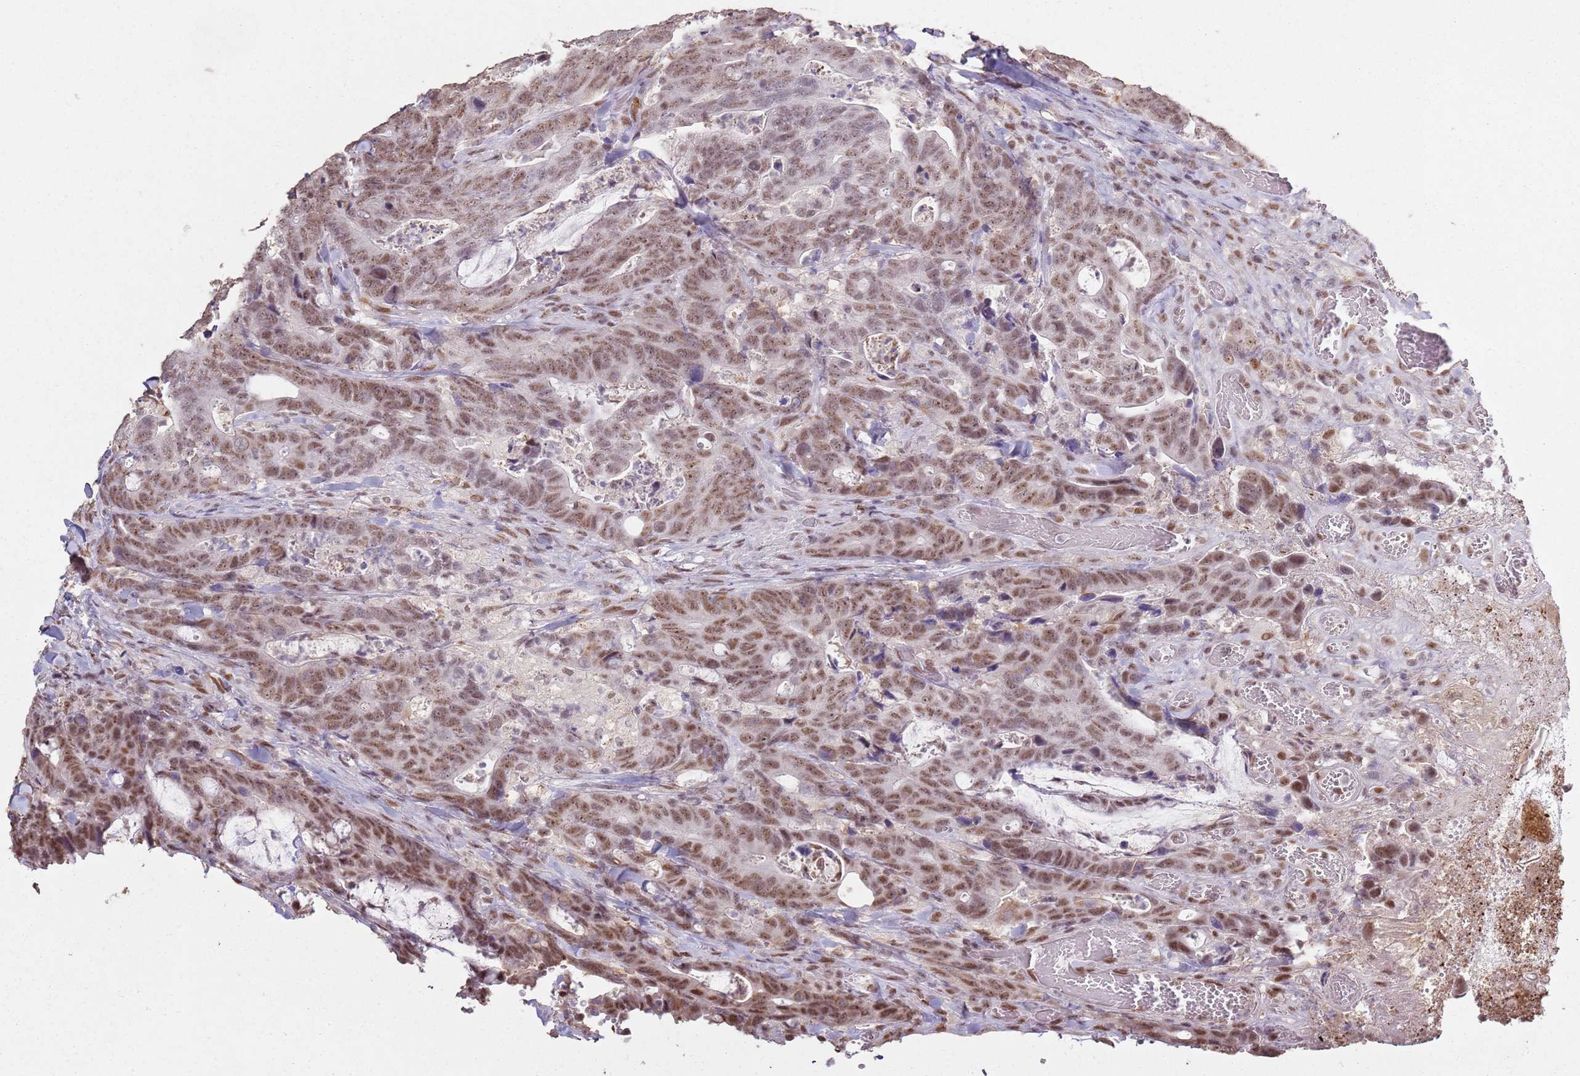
{"staining": {"intensity": "moderate", "quantity": ">75%", "location": "nuclear"}, "tissue": "colorectal cancer", "cell_type": "Tumor cells", "image_type": "cancer", "snomed": [{"axis": "morphology", "description": "Adenocarcinoma, NOS"}, {"axis": "topography", "description": "Colon"}], "caption": "Adenocarcinoma (colorectal) stained with immunohistochemistry shows moderate nuclear staining in about >75% of tumor cells.", "gene": "ARL14EP", "patient": {"sex": "female", "age": 82}}